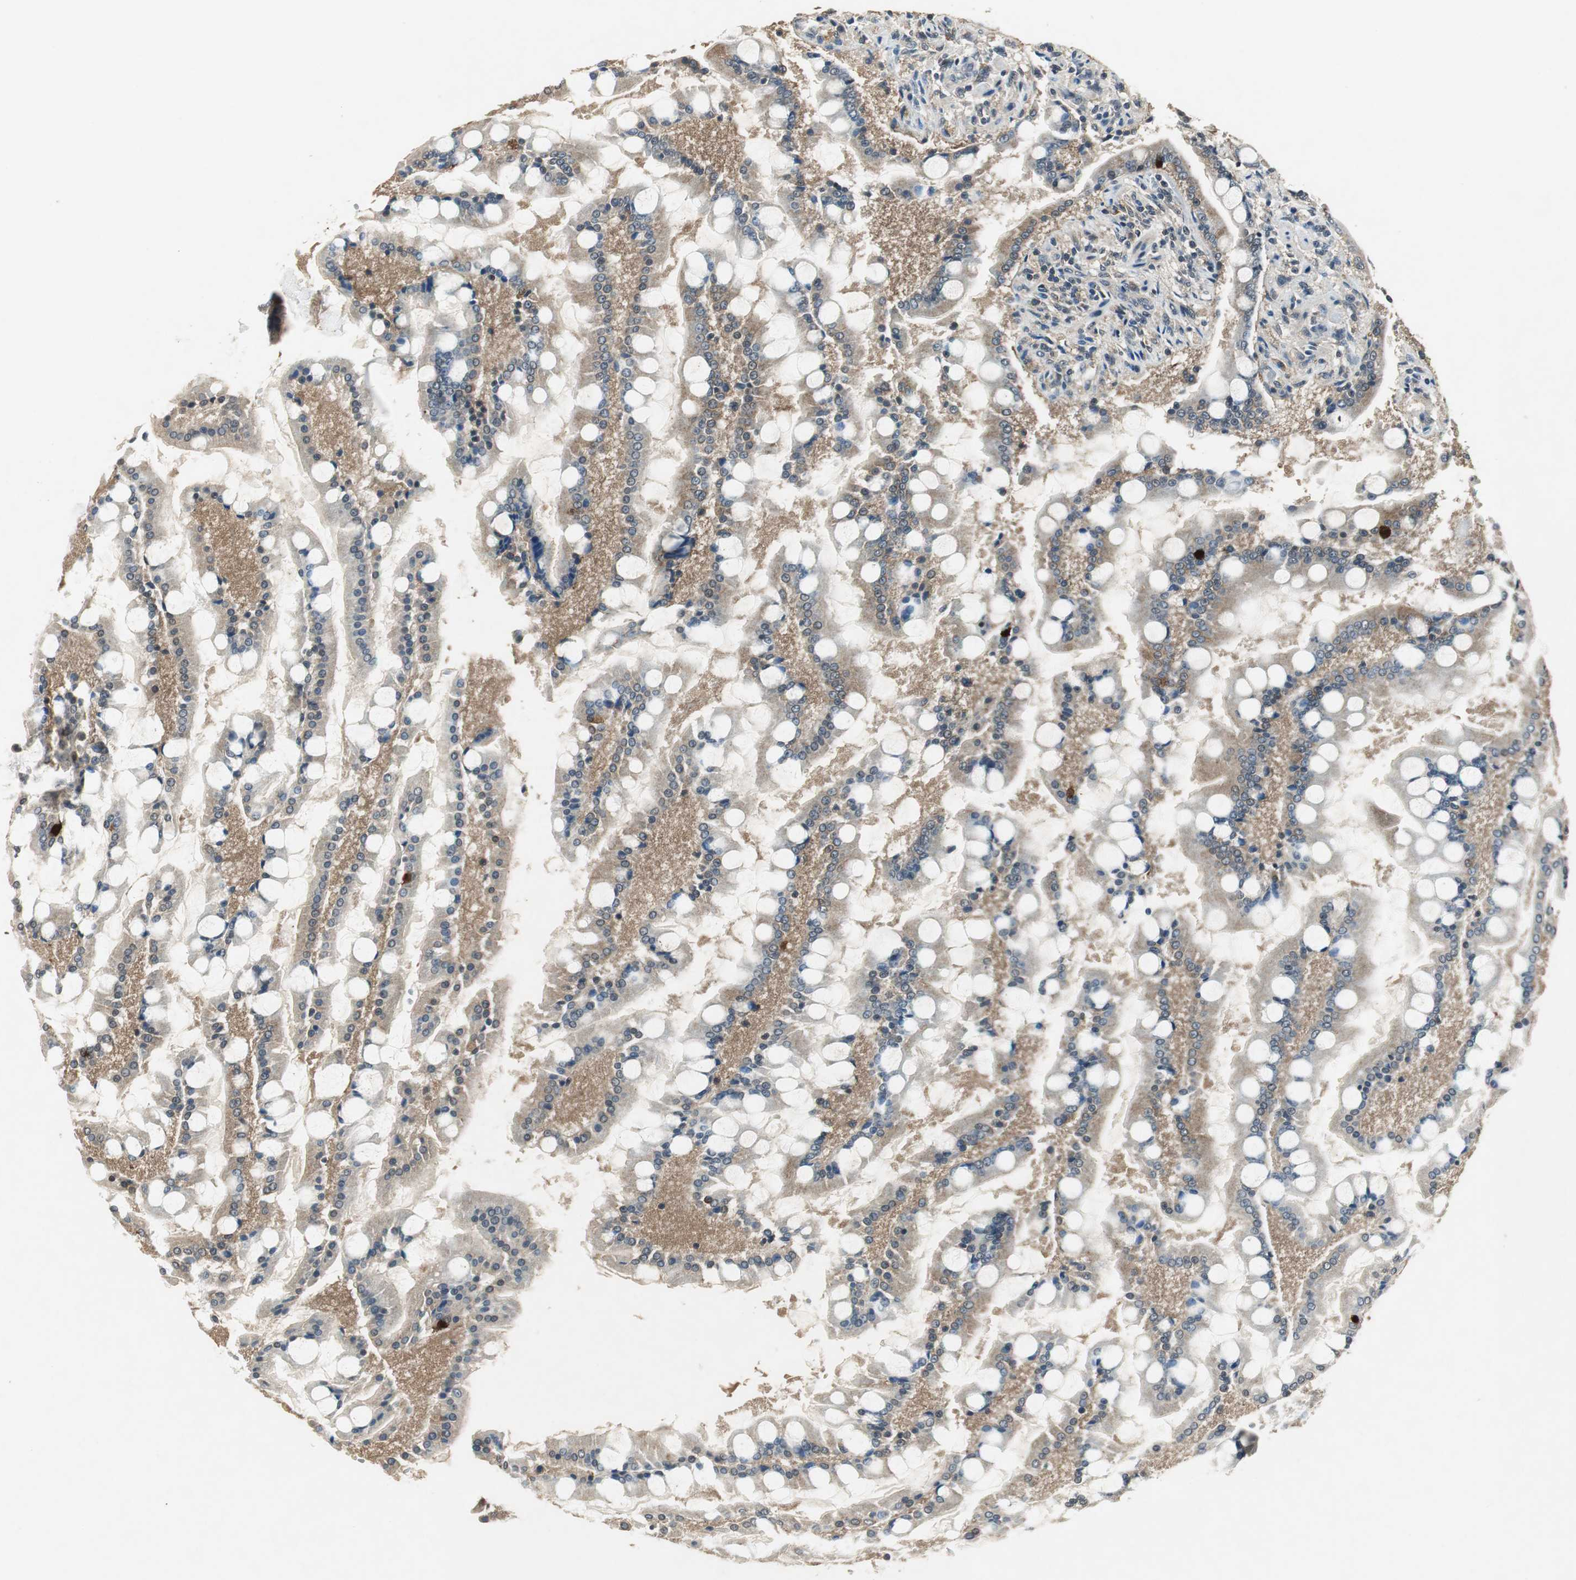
{"staining": {"intensity": "moderate", "quantity": ">75%", "location": "cytoplasmic/membranous"}, "tissue": "small intestine", "cell_type": "Glandular cells", "image_type": "normal", "snomed": [{"axis": "morphology", "description": "Normal tissue, NOS"}, {"axis": "topography", "description": "Small intestine"}], "caption": "Immunohistochemistry (IHC) of normal small intestine displays medium levels of moderate cytoplasmic/membranous staining in approximately >75% of glandular cells.", "gene": "PSMB4", "patient": {"sex": "male", "age": 41}}